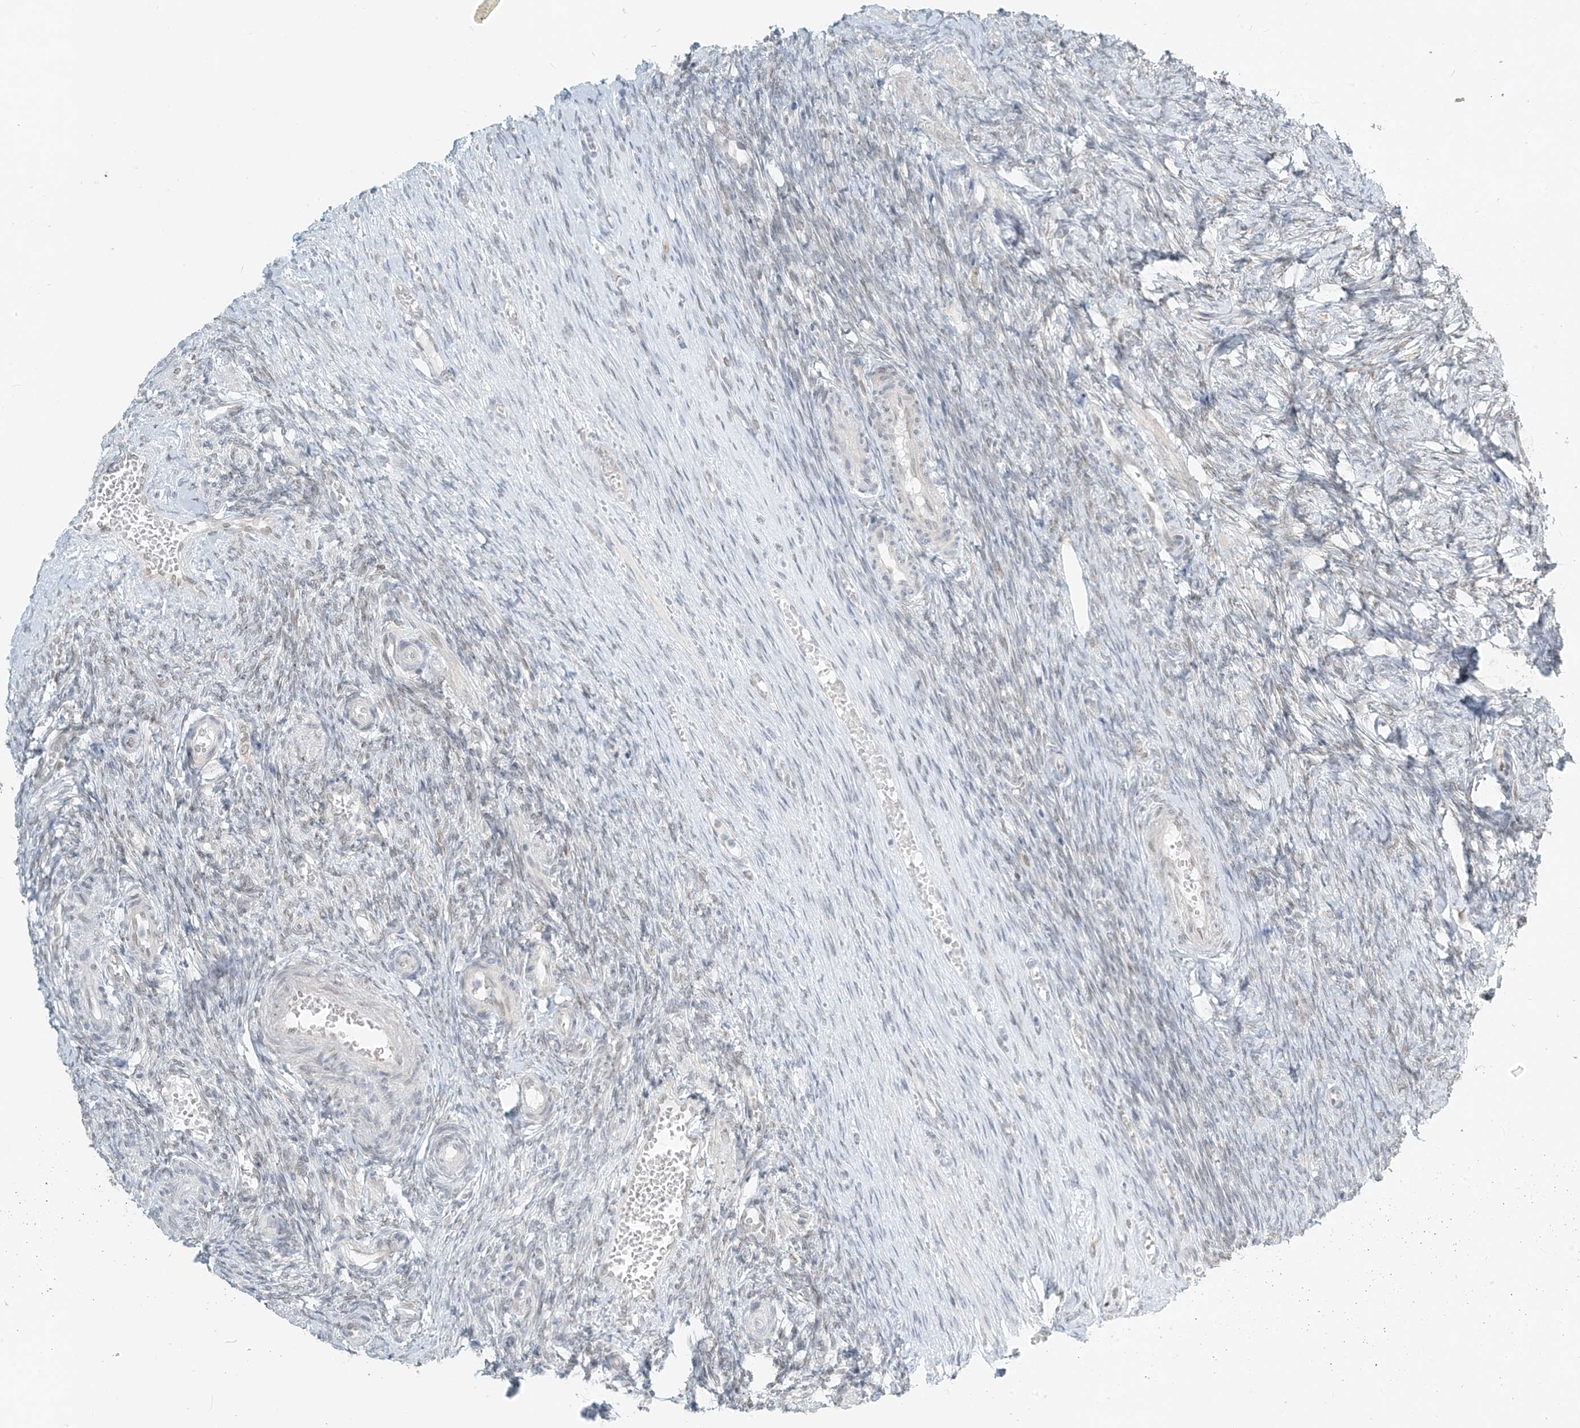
{"staining": {"intensity": "negative", "quantity": "none", "location": "none"}, "tissue": "ovary", "cell_type": "Ovarian stroma cells", "image_type": "normal", "snomed": [{"axis": "morphology", "description": "Adenocarcinoma, NOS"}, {"axis": "topography", "description": "Endometrium"}], "caption": "Ovarian stroma cells show no significant staining in benign ovary.", "gene": "OSBPL7", "patient": {"sex": "female", "age": 32}}